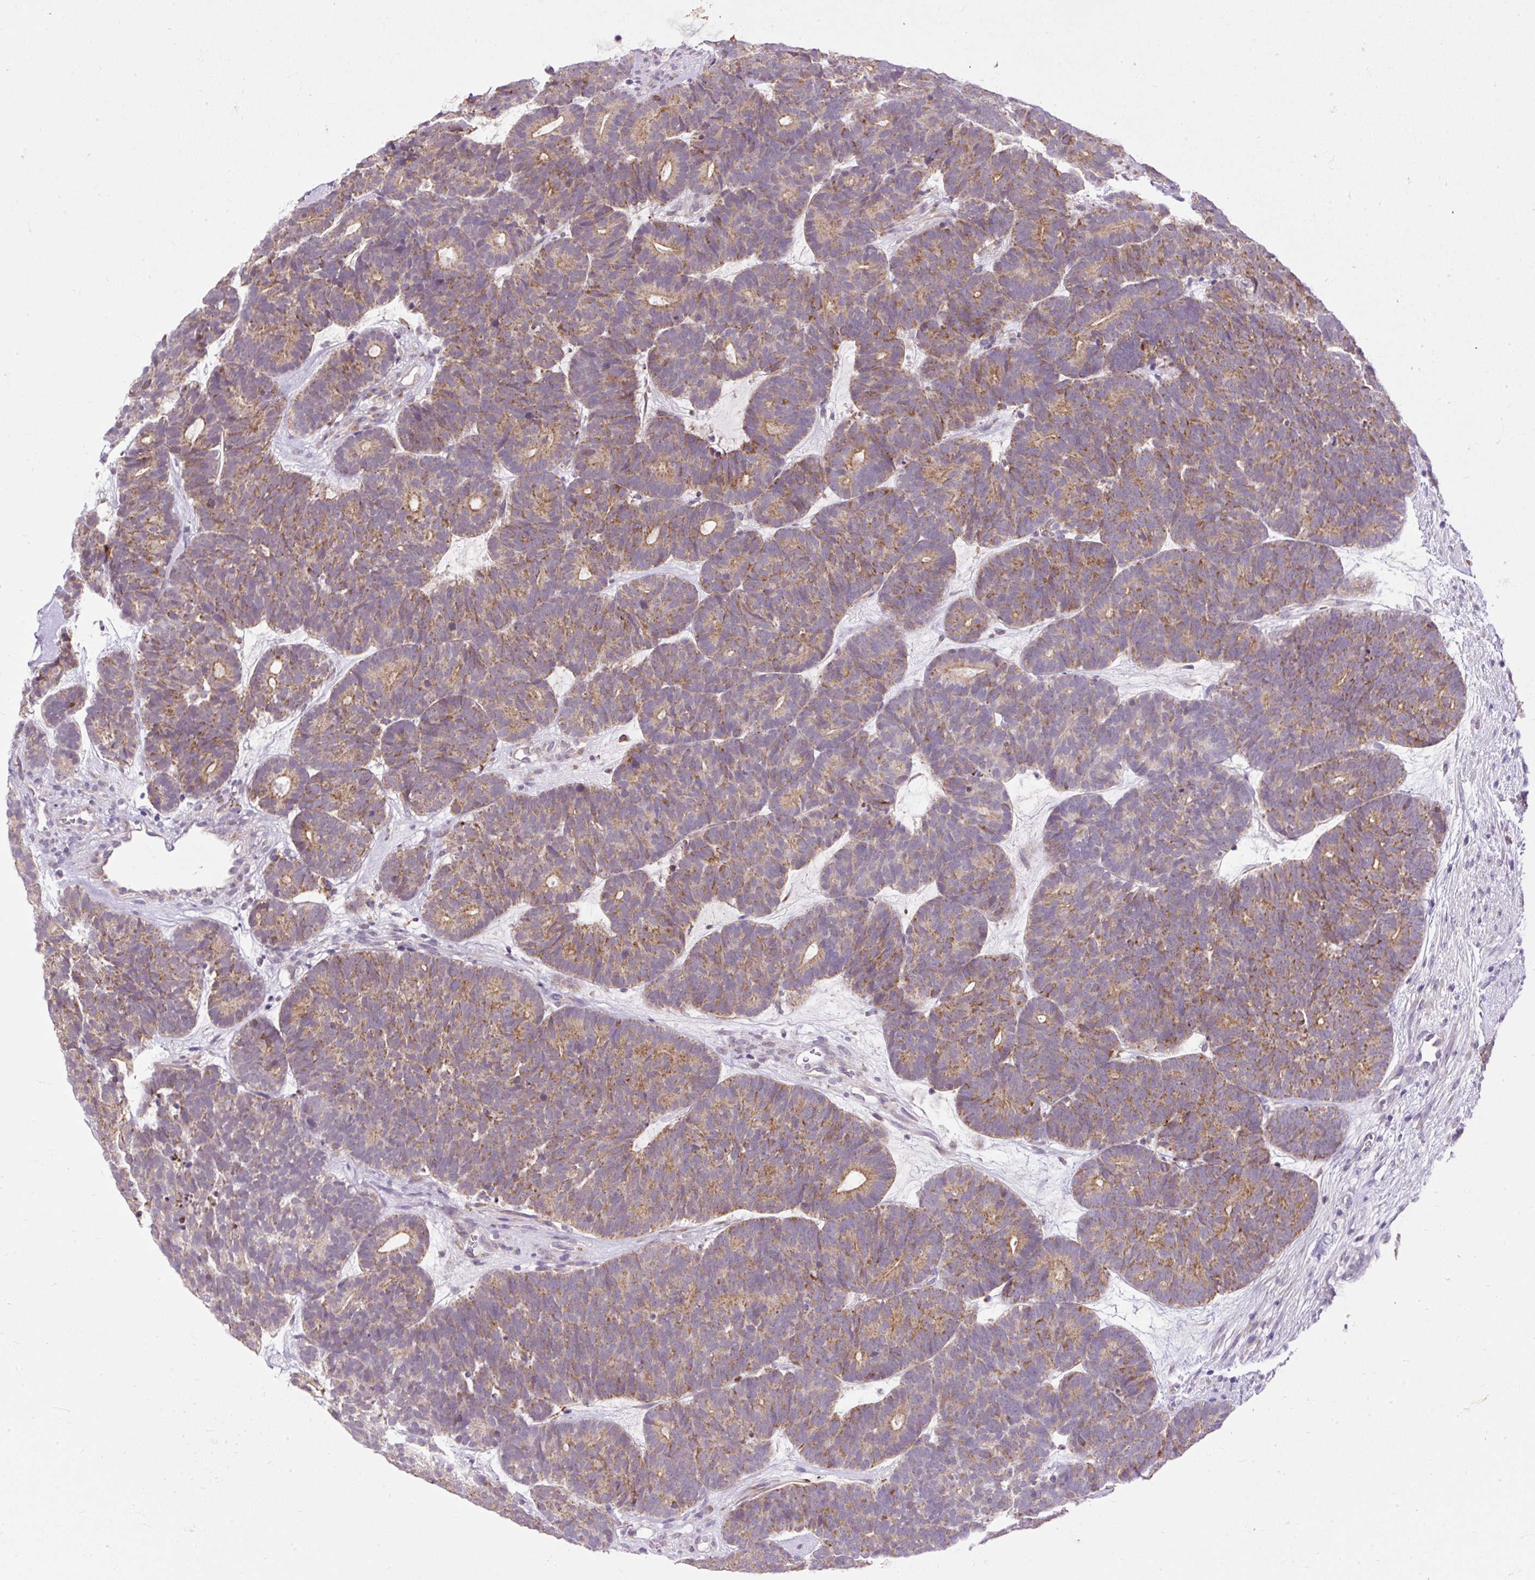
{"staining": {"intensity": "moderate", "quantity": ">75%", "location": "cytoplasmic/membranous"}, "tissue": "head and neck cancer", "cell_type": "Tumor cells", "image_type": "cancer", "snomed": [{"axis": "morphology", "description": "Adenocarcinoma, NOS"}, {"axis": "topography", "description": "Head-Neck"}], "caption": "IHC of human head and neck cancer displays medium levels of moderate cytoplasmic/membranous positivity in approximately >75% of tumor cells.", "gene": "FMC1", "patient": {"sex": "female", "age": 81}}